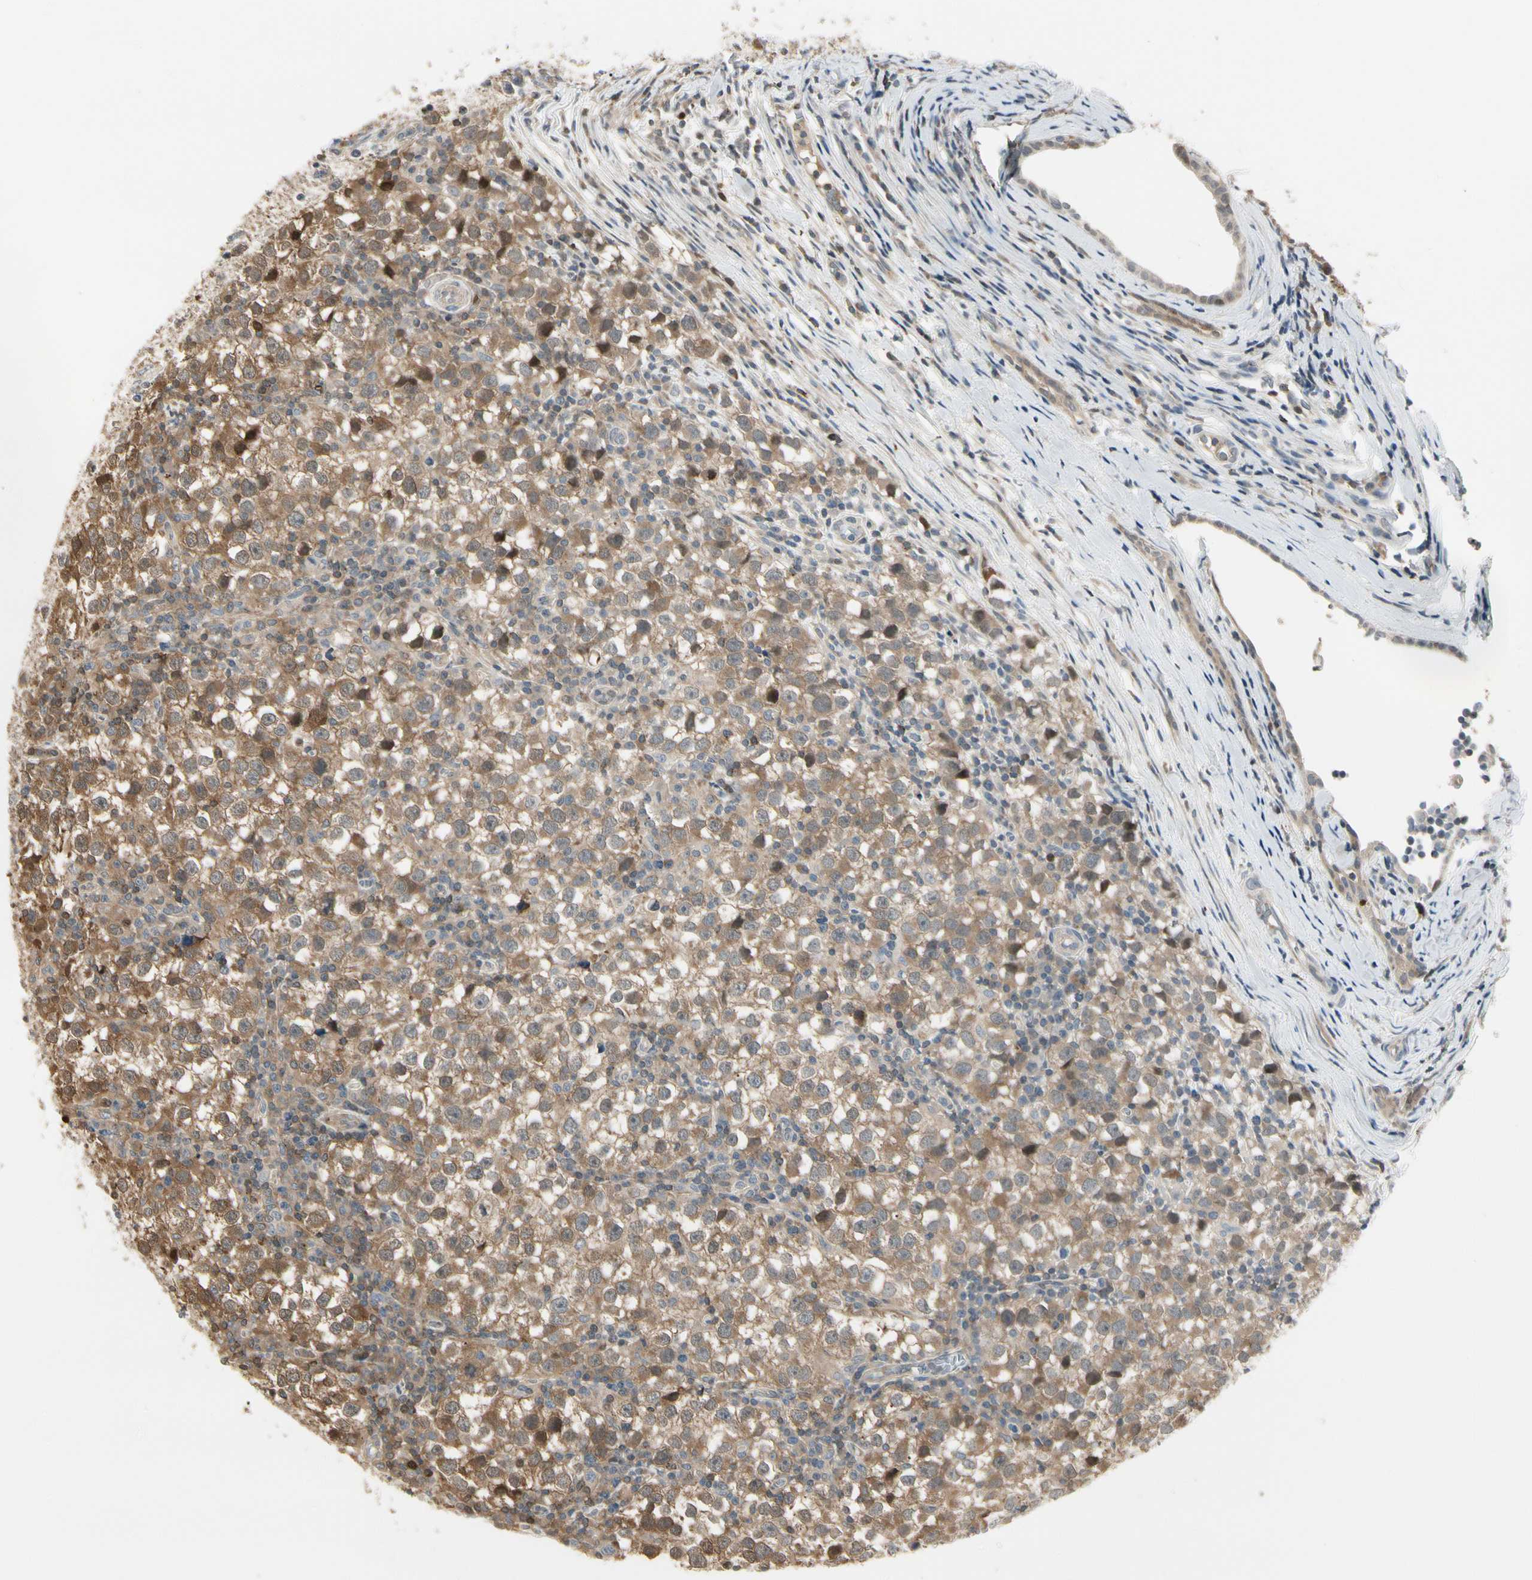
{"staining": {"intensity": "moderate", "quantity": ">75%", "location": "cytoplasmic/membranous"}, "tissue": "testis cancer", "cell_type": "Tumor cells", "image_type": "cancer", "snomed": [{"axis": "morphology", "description": "Seminoma, NOS"}, {"axis": "topography", "description": "Testis"}], "caption": "The photomicrograph reveals immunohistochemical staining of testis seminoma. There is moderate cytoplasmic/membranous positivity is appreciated in about >75% of tumor cells. The staining was performed using DAB (3,3'-diaminobenzidine) to visualize the protein expression in brown, while the nuclei were stained in blue with hematoxylin (Magnification: 20x).", "gene": "EVC", "patient": {"sex": "male", "age": 65}}